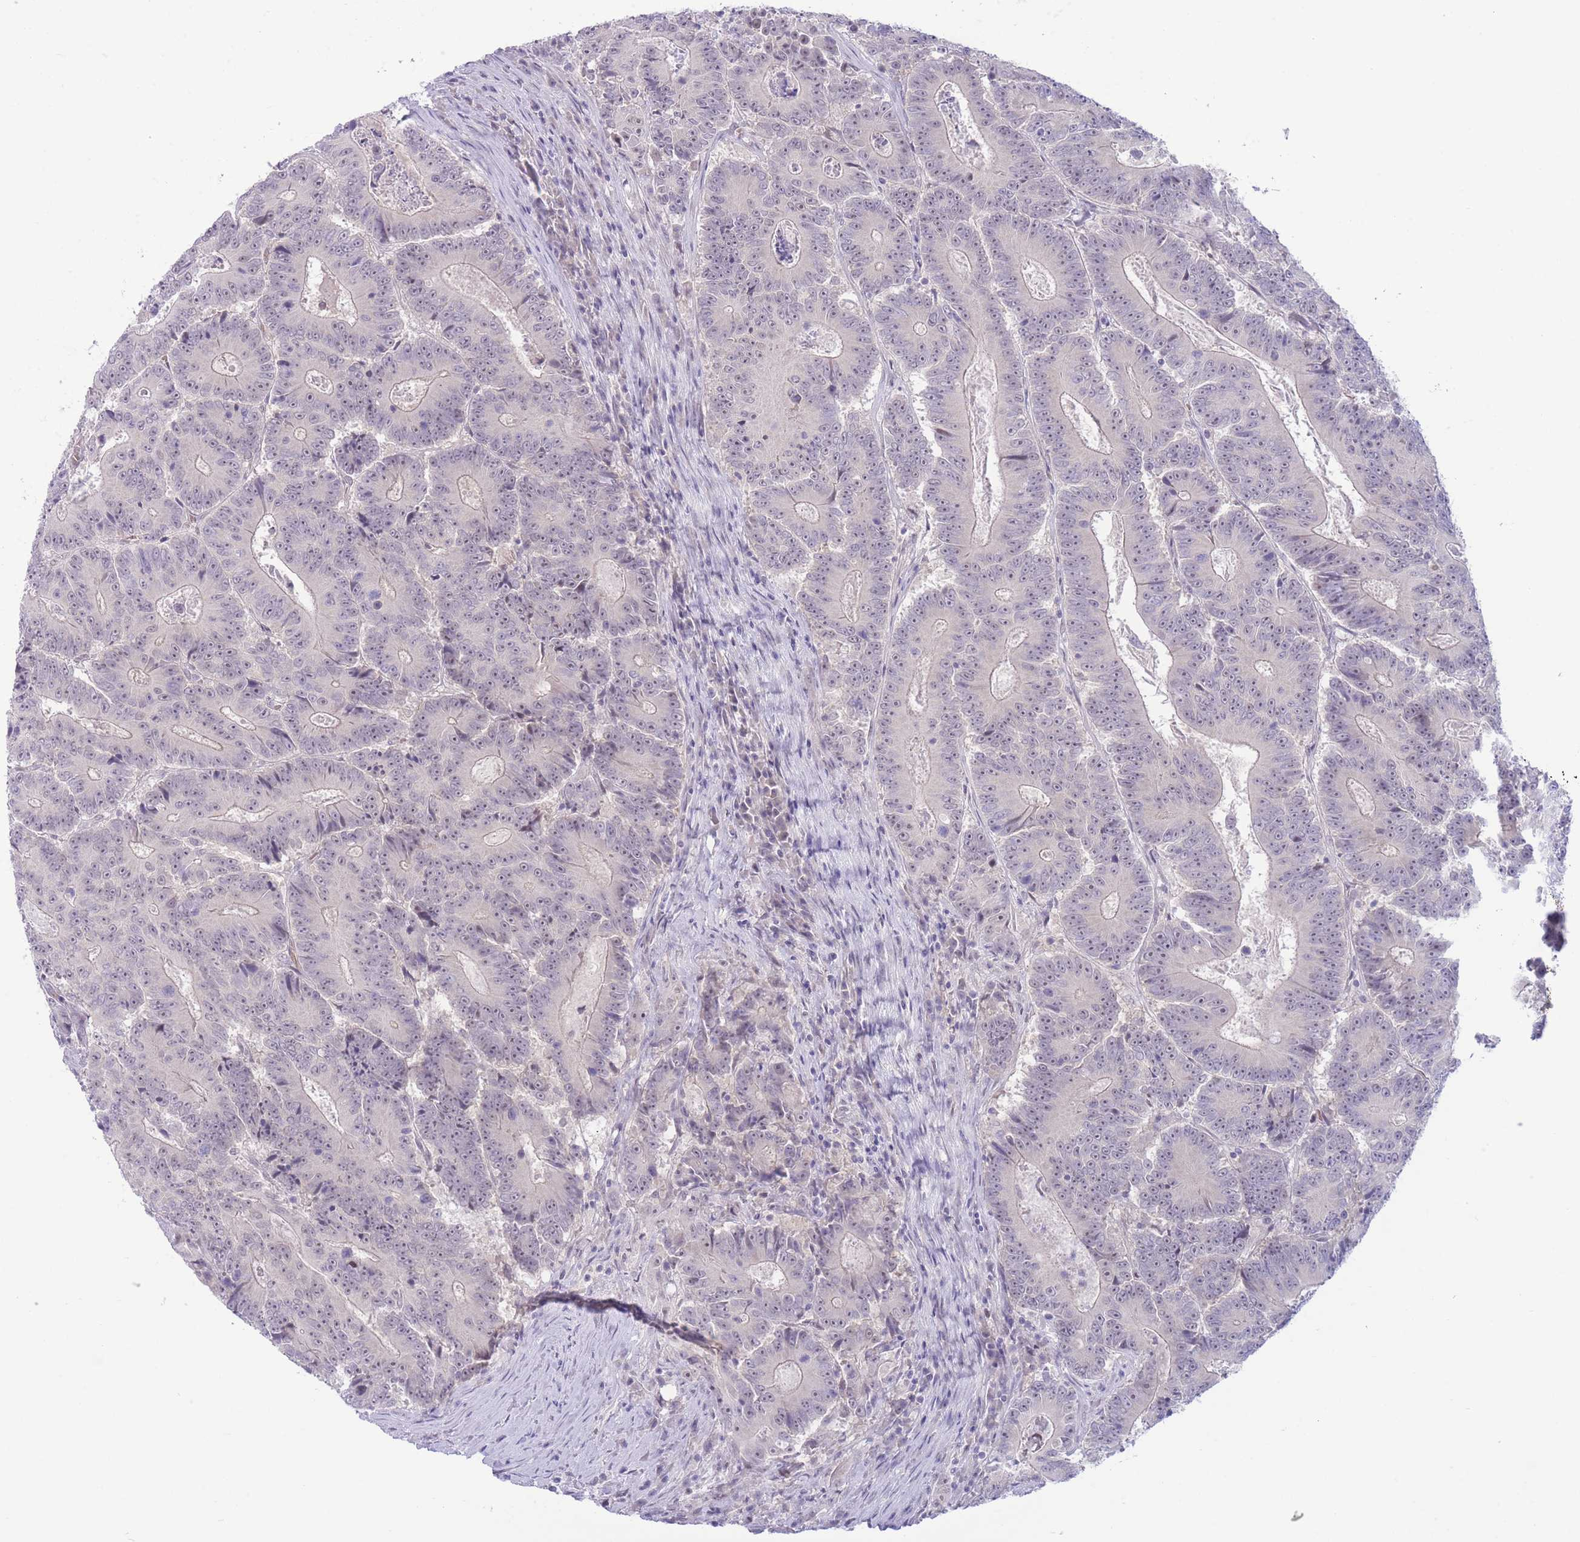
{"staining": {"intensity": "negative", "quantity": "none", "location": "none"}, "tissue": "colorectal cancer", "cell_type": "Tumor cells", "image_type": "cancer", "snomed": [{"axis": "morphology", "description": "Adenocarcinoma, NOS"}, {"axis": "topography", "description": "Colon"}], "caption": "Histopathology image shows no protein expression in tumor cells of colorectal cancer (adenocarcinoma) tissue.", "gene": "FBXO46", "patient": {"sex": "male", "age": 83}}